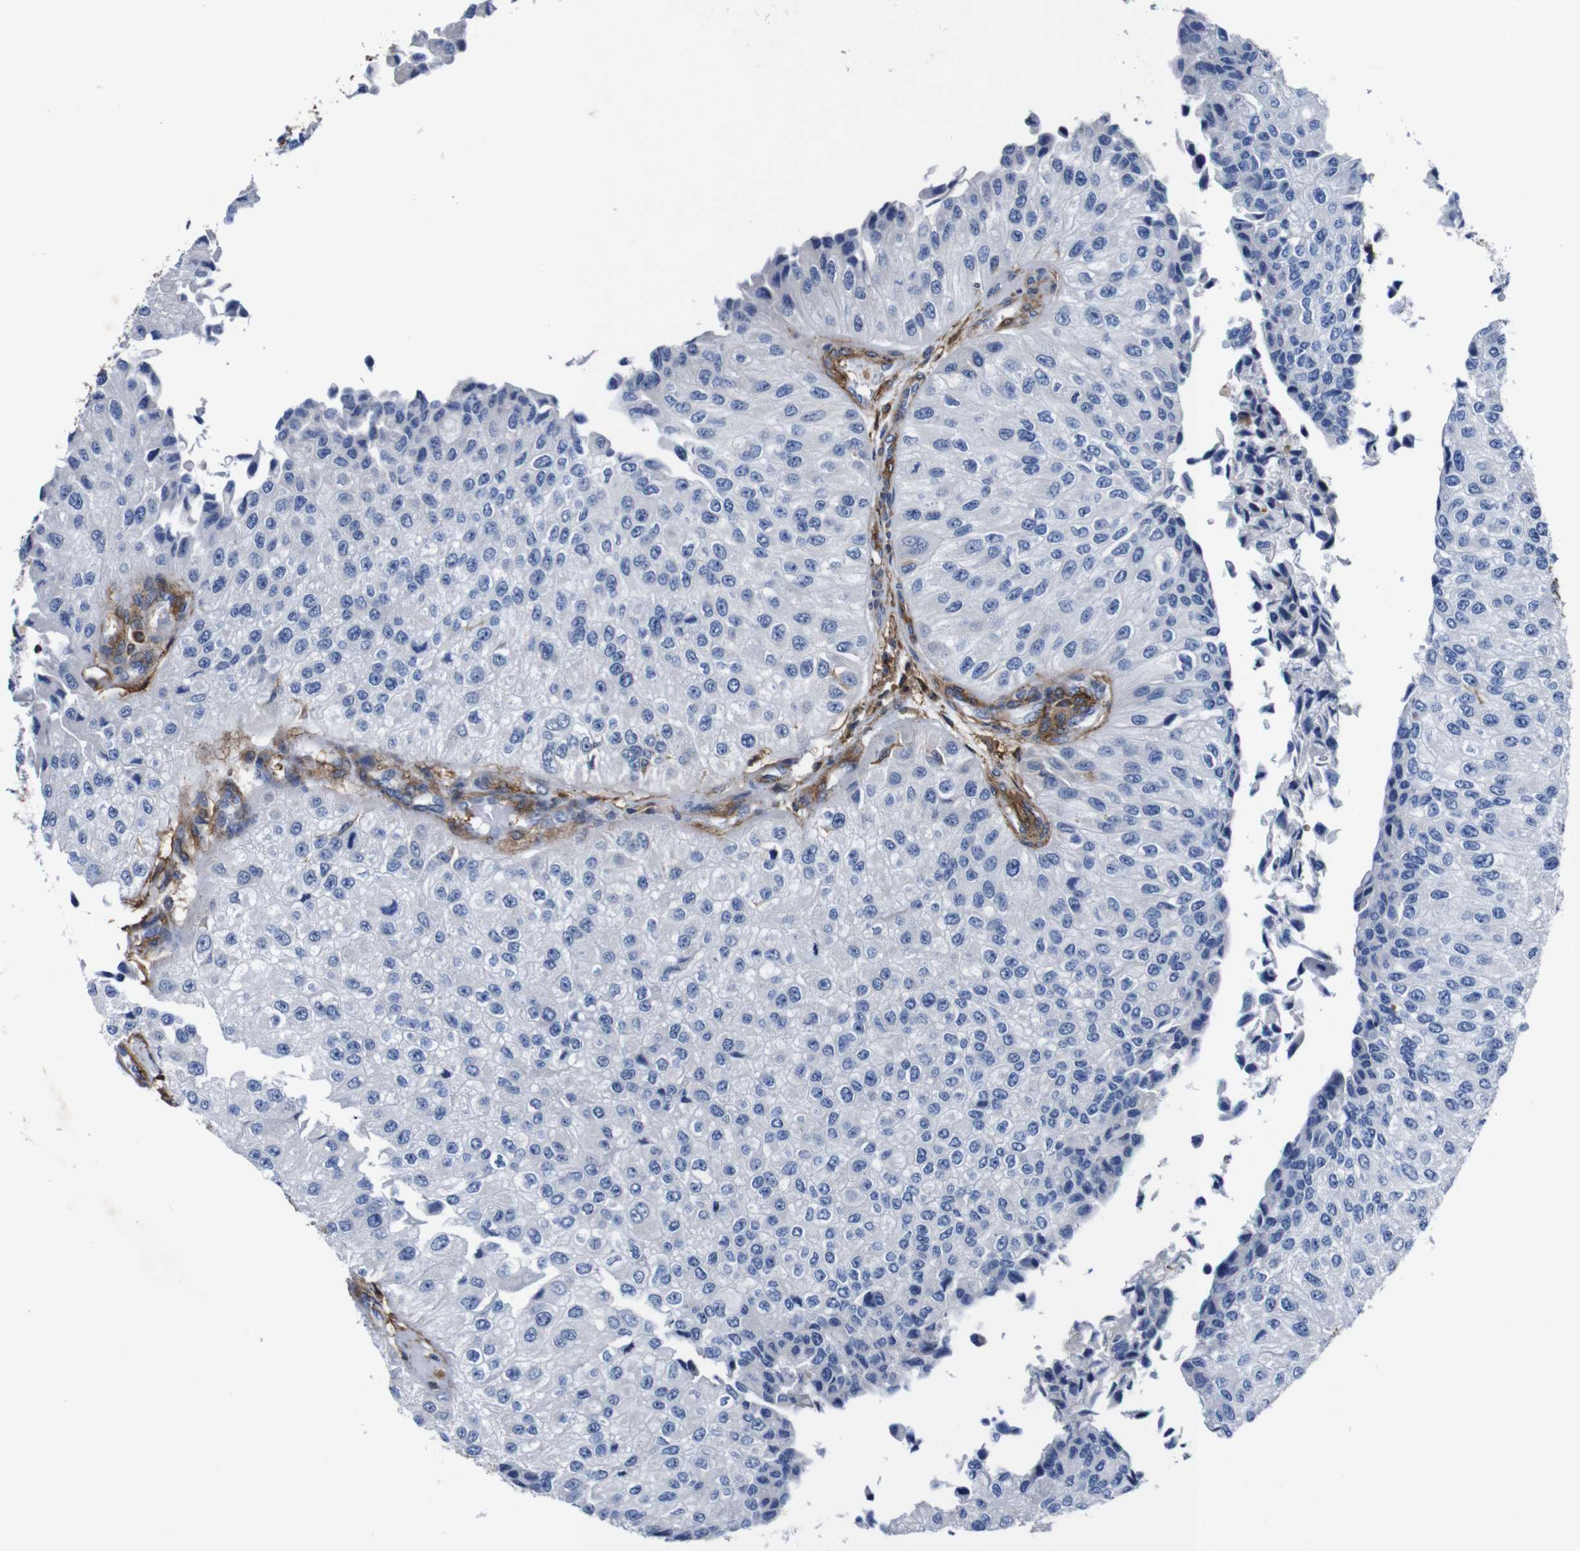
{"staining": {"intensity": "negative", "quantity": "none", "location": "none"}, "tissue": "urothelial cancer", "cell_type": "Tumor cells", "image_type": "cancer", "snomed": [{"axis": "morphology", "description": "Urothelial carcinoma, High grade"}, {"axis": "topography", "description": "Kidney"}, {"axis": "topography", "description": "Urinary bladder"}], "caption": "An immunohistochemistry (IHC) photomicrograph of urothelial carcinoma (high-grade) is shown. There is no staining in tumor cells of urothelial carcinoma (high-grade).", "gene": "PI4KA", "patient": {"sex": "male", "age": 77}}